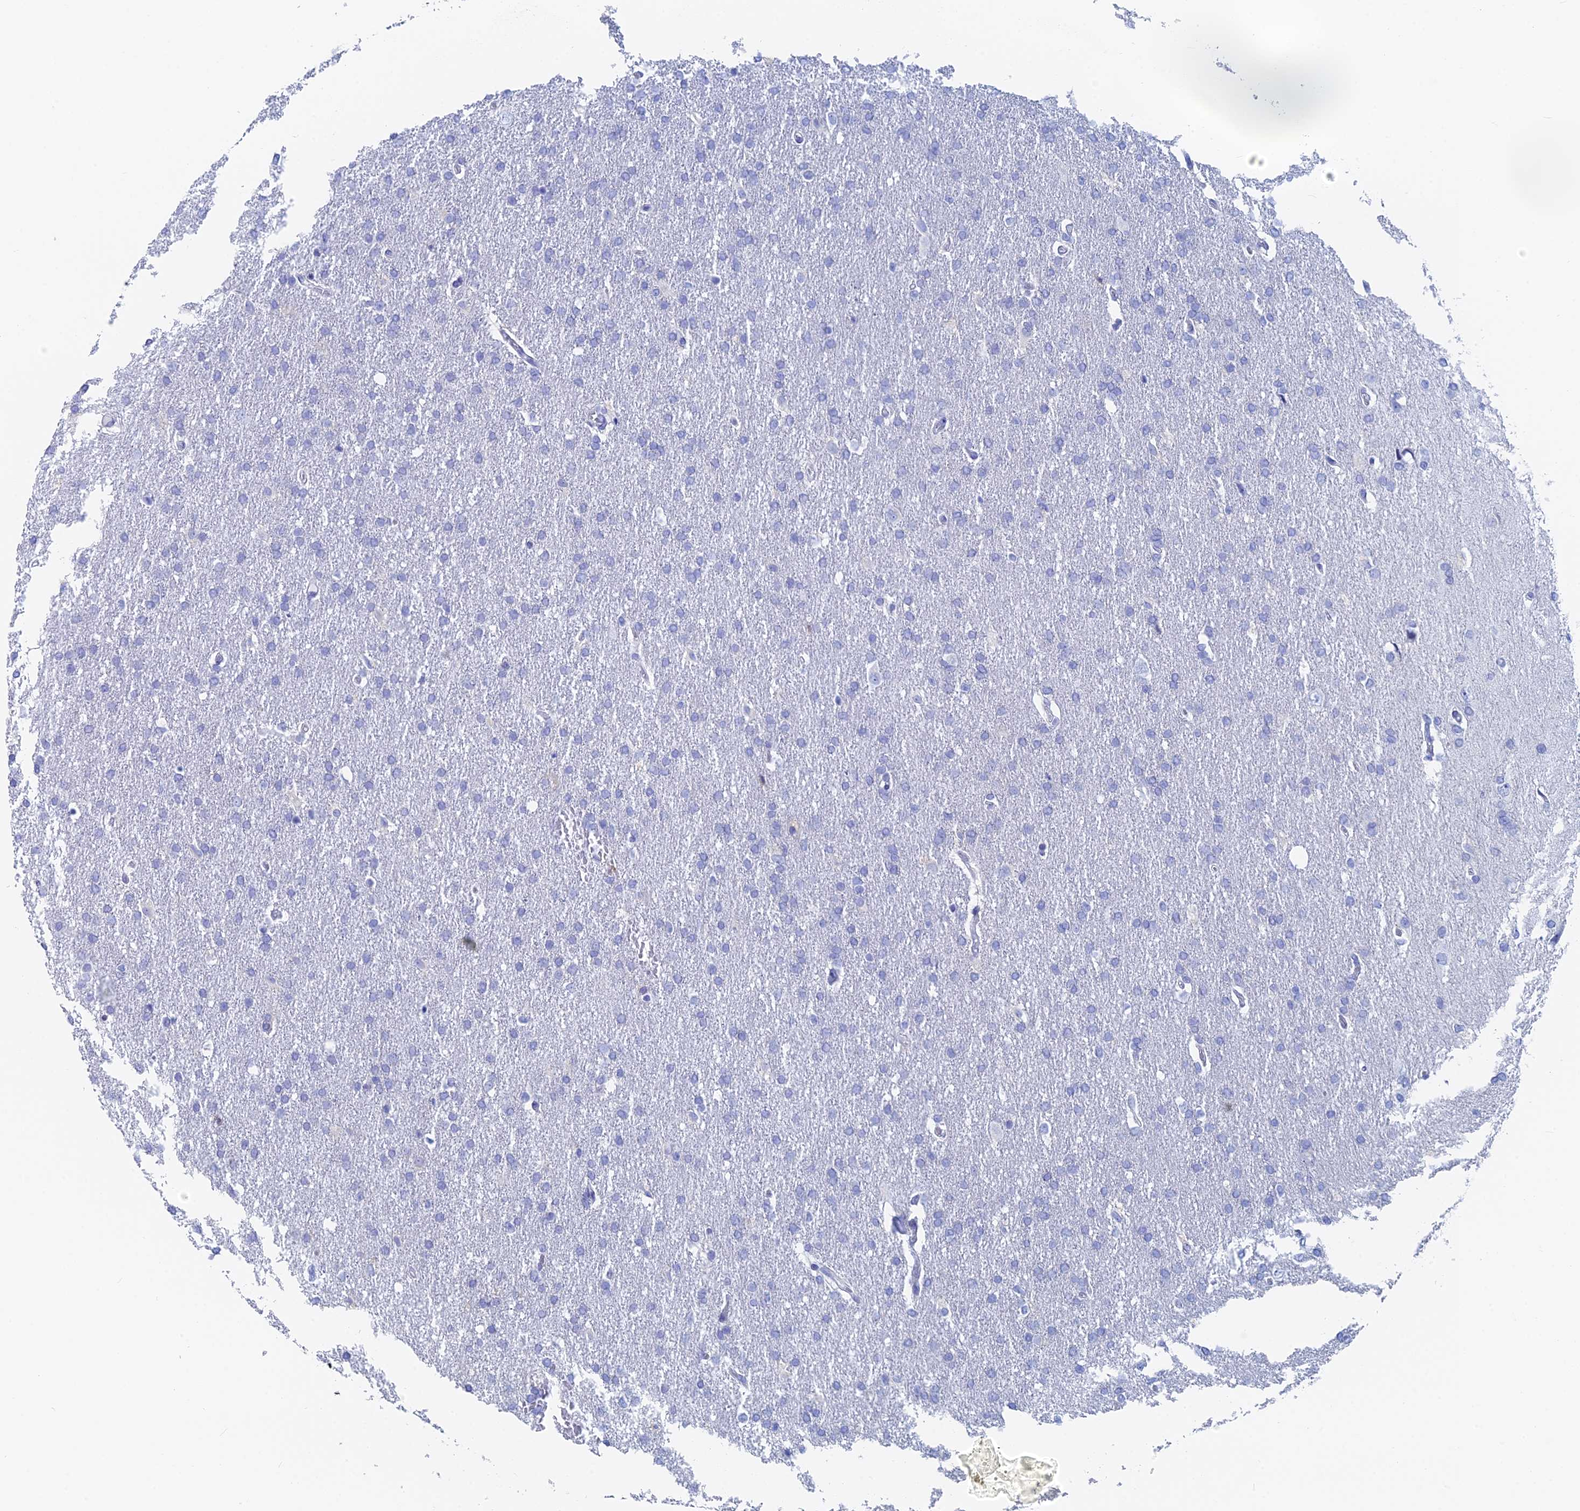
{"staining": {"intensity": "negative", "quantity": "none", "location": "none"}, "tissue": "glioma", "cell_type": "Tumor cells", "image_type": "cancer", "snomed": [{"axis": "morphology", "description": "Glioma, malignant, High grade"}, {"axis": "topography", "description": "Brain"}], "caption": "The immunohistochemistry histopathology image has no significant expression in tumor cells of malignant glioma (high-grade) tissue. Nuclei are stained in blue.", "gene": "KCNK18", "patient": {"sex": "male", "age": 72}}